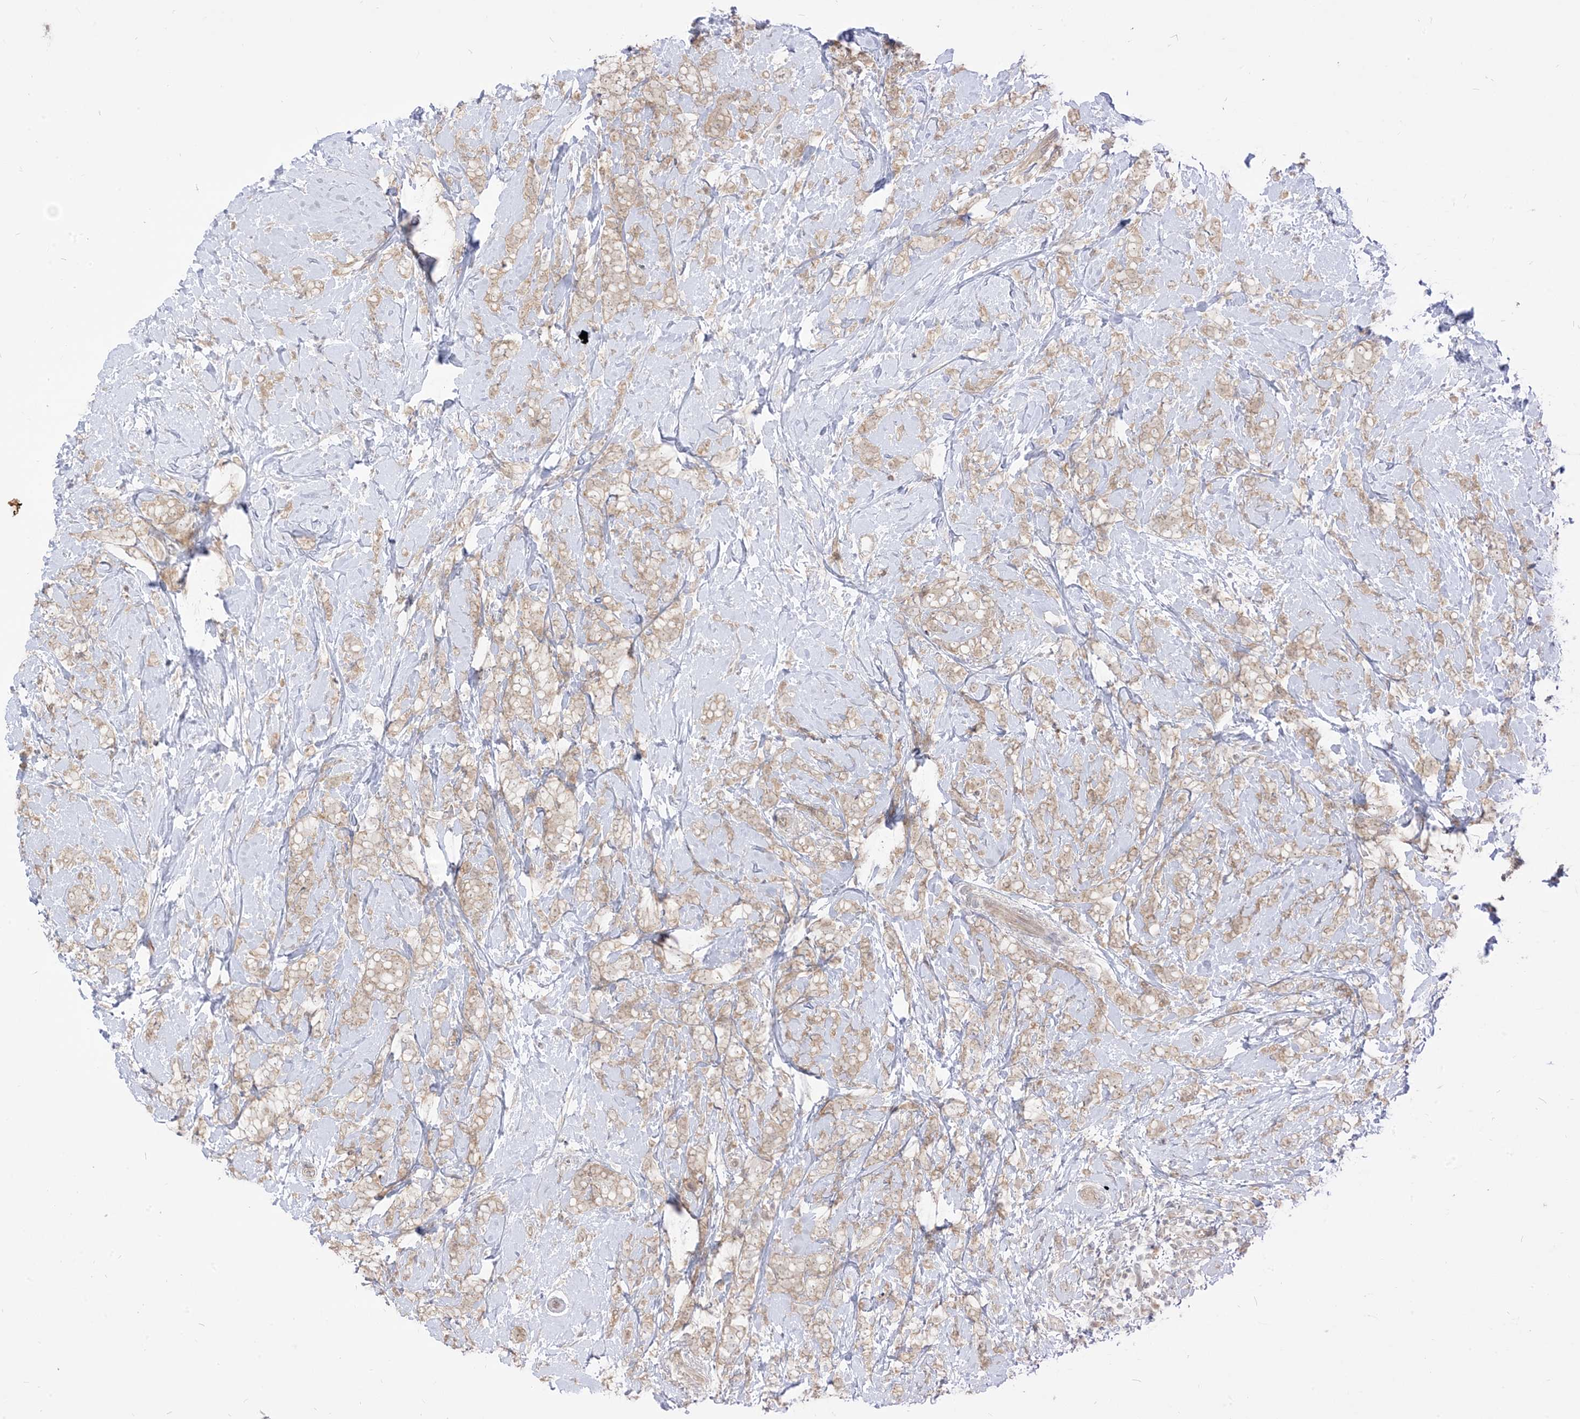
{"staining": {"intensity": "weak", "quantity": "<25%", "location": "cytoplasmic/membranous"}, "tissue": "breast cancer", "cell_type": "Tumor cells", "image_type": "cancer", "snomed": [{"axis": "morphology", "description": "Lobular carcinoma"}, {"axis": "topography", "description": "Breast"}], "caption": "Immunohistochemistry (IHC) histopathology image of breast cancer stained for a protein (brown), which displays no expression in tumor cells.", "gene": "TBCC", "patient": {"sex": "female", "age": 58}}